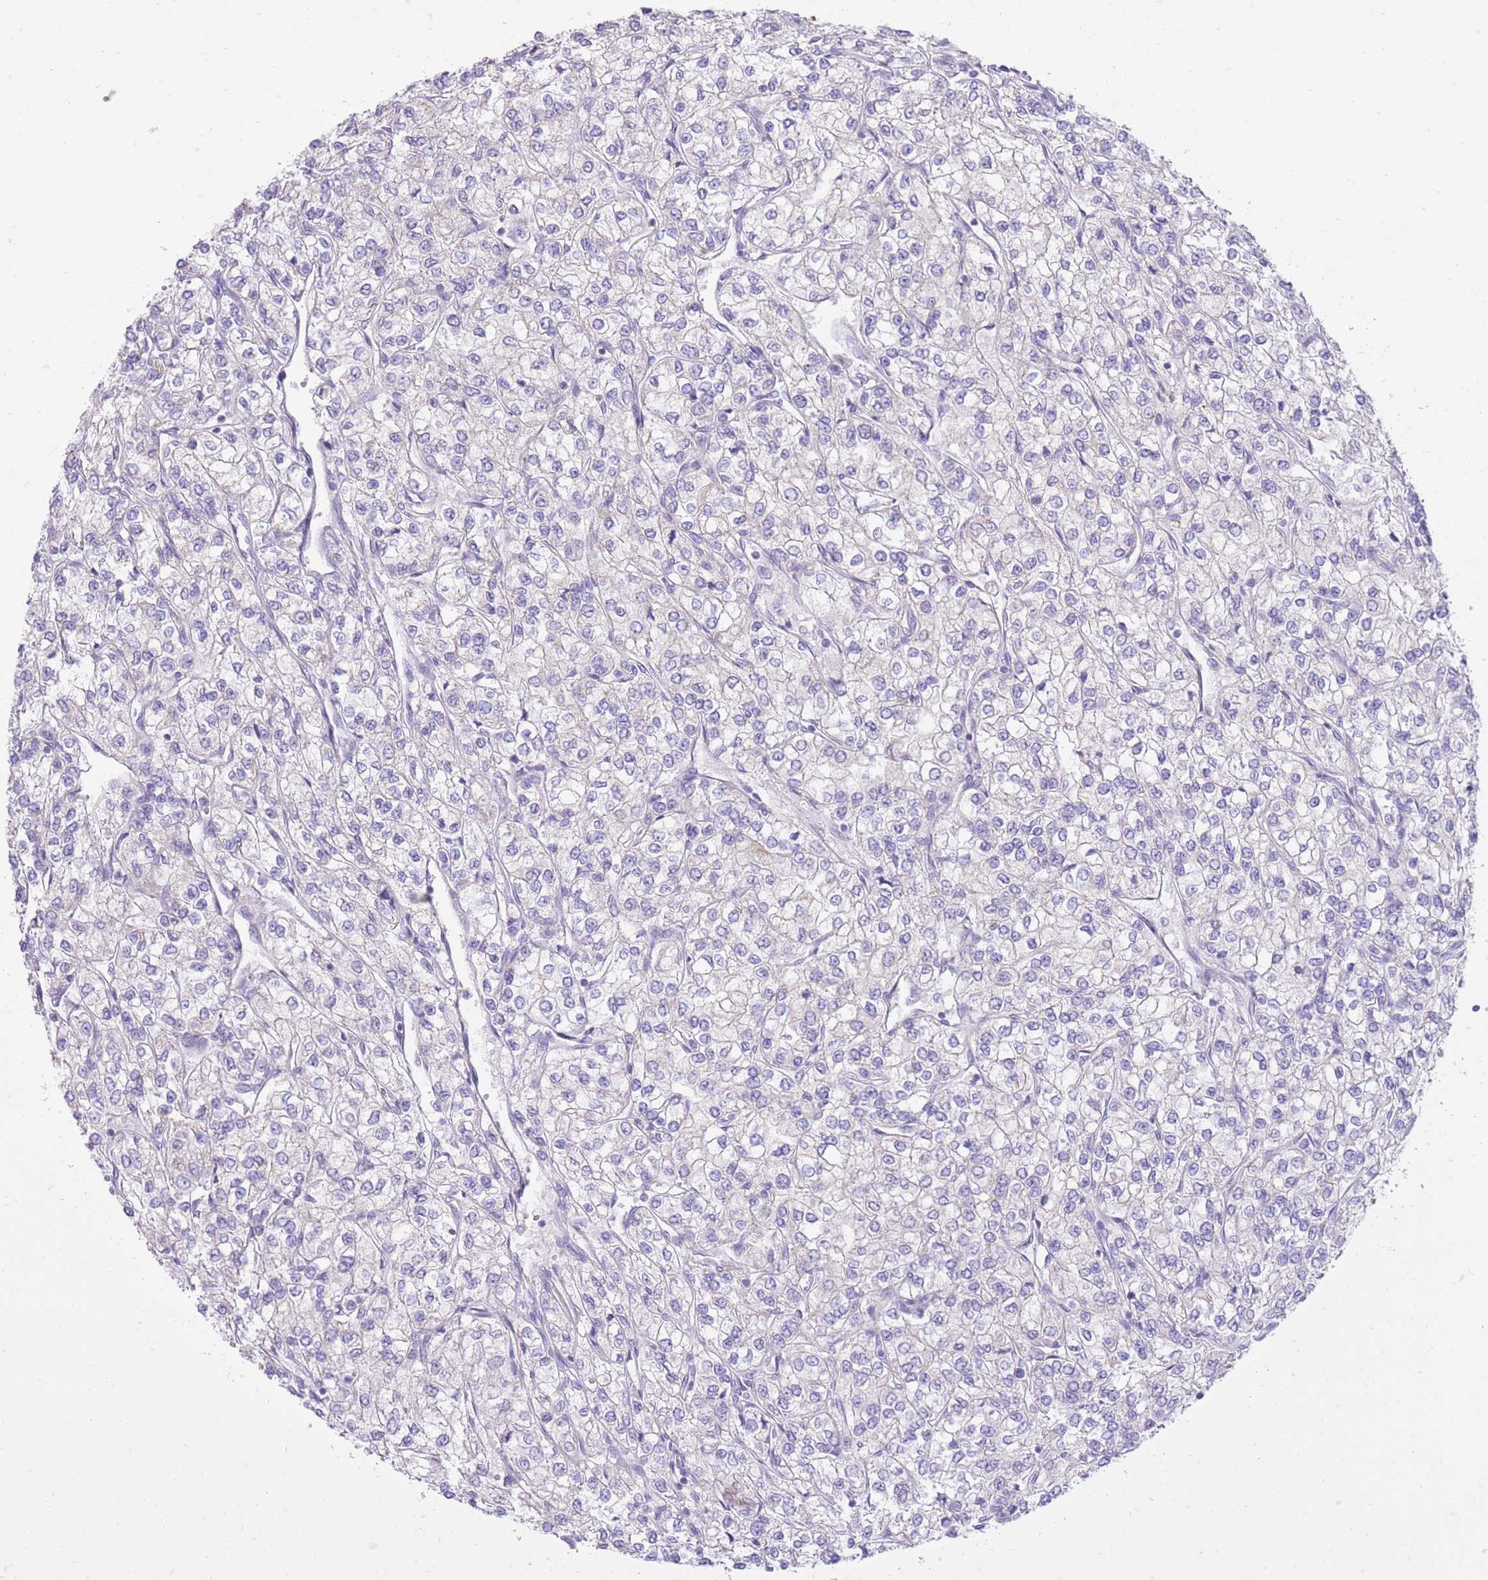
{"staining": {"intensity": "negative", "quantity": "none", "location": "none"}, "tissue": "renal cancer", "cell_type": "Tumor cells", "image_type": "cancer", "snomed": [{"axis": "morphology", "description": "Adenocarcinoma, NOS"}, {"axis": "topography", "description": "Kidney"}], "caption": "The histopathology image exhibits no staining of tumor cells in renal cancer.", "gene": "SLC4A4", "patient": {"sex": "male", "age": 80}}